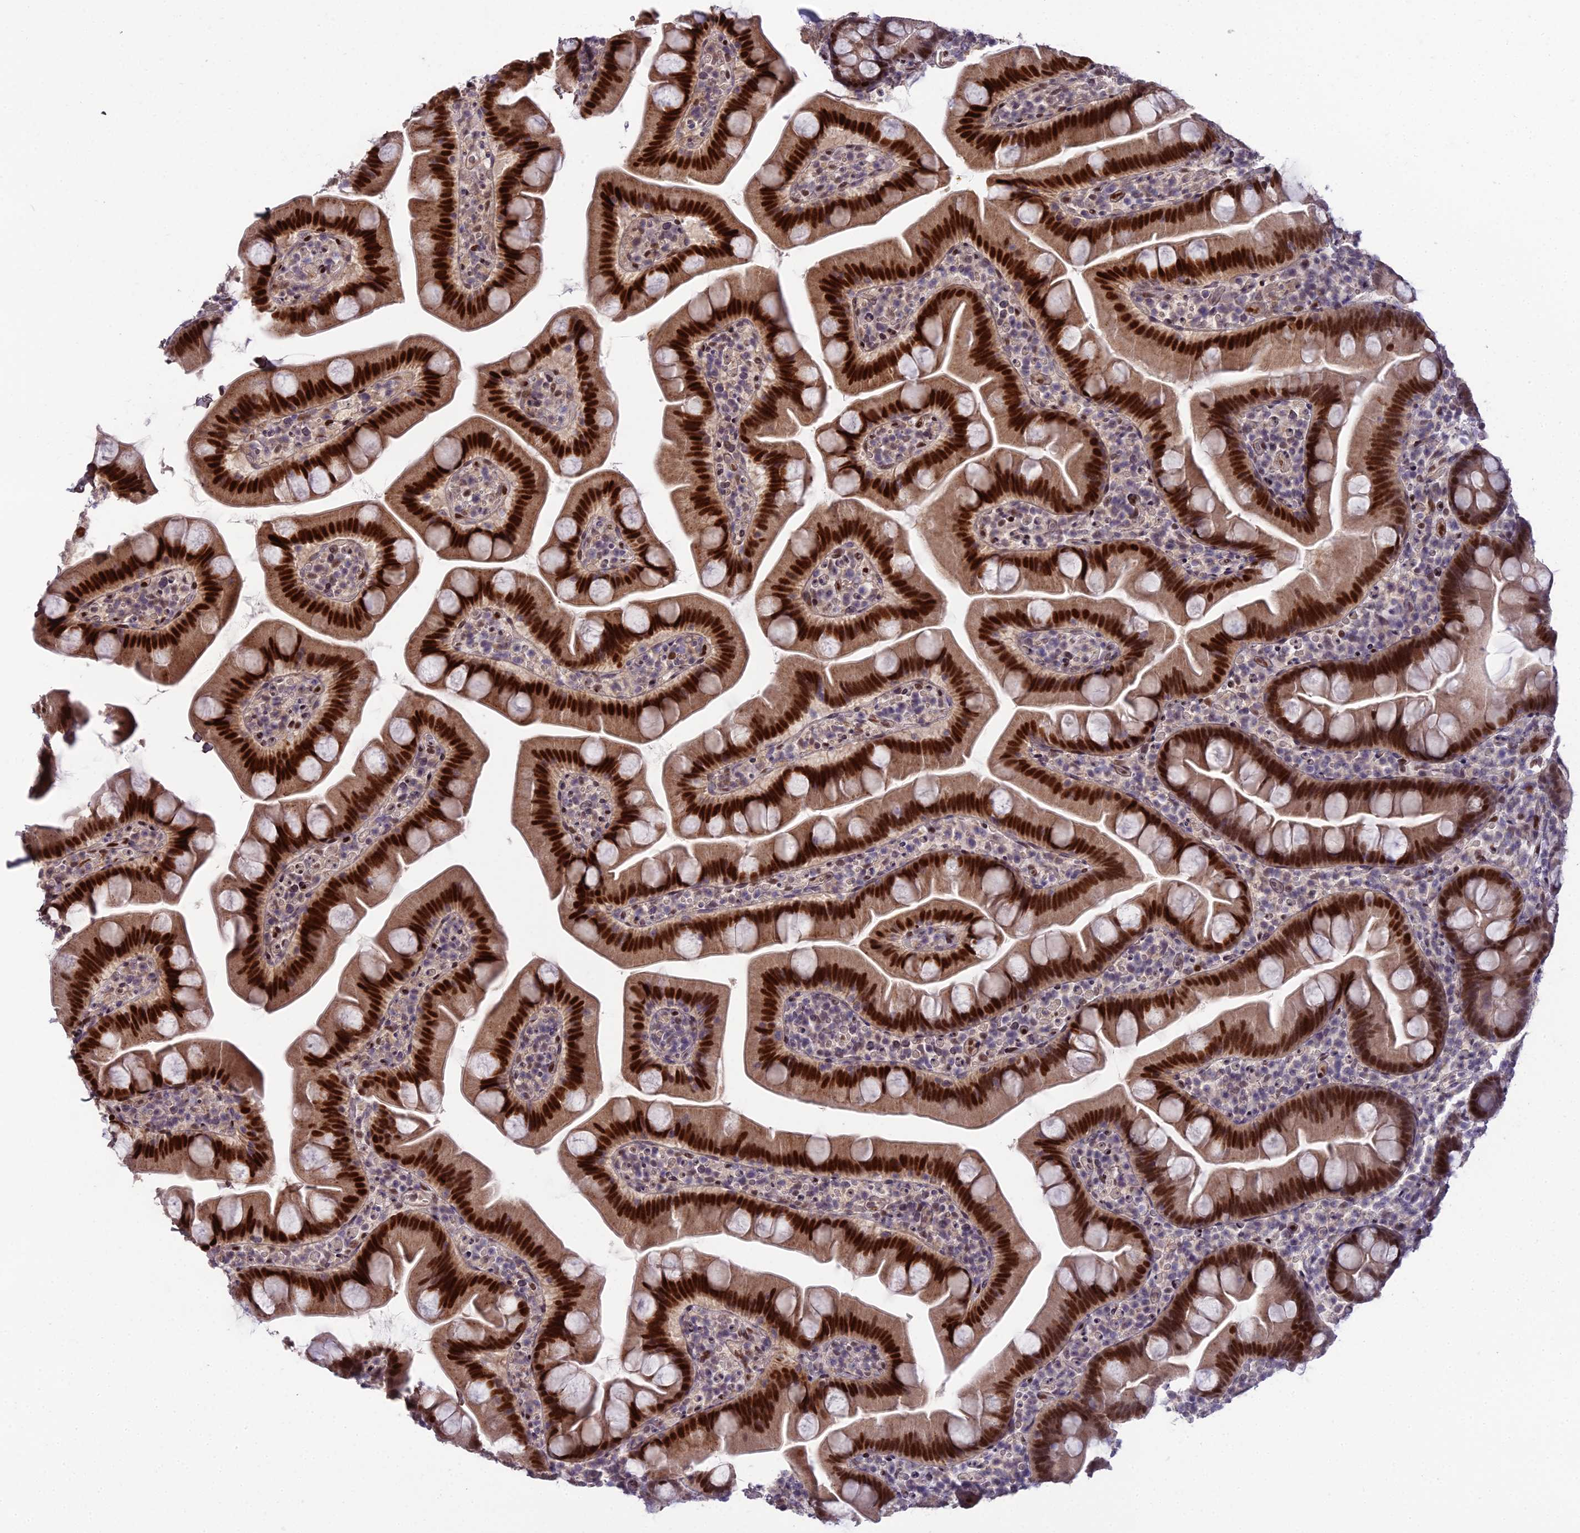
{"staining": {"intensity": "strong", "quantity": ">75%", "location": "cytoplasmic/membranous,nuclear"}, "tissue": "small intestine", "cell_type": "Glandular cells", "image_type": "normal", "snomed": [{"axis": "morphology", "description": "Normal tissue, NOS"}, {"axis": "topography", "description": "Small intestine"}], "caption": "The image reveals a brown stain indicating the presence of a protein in the cytoplasmic/membranous,nuclear of glandular cells in small intestine. The protein is shown in brown color, while the nuclei are stained blue.", "gene": "ZNF707", "patient": {"sex": "female", "age": 68}}